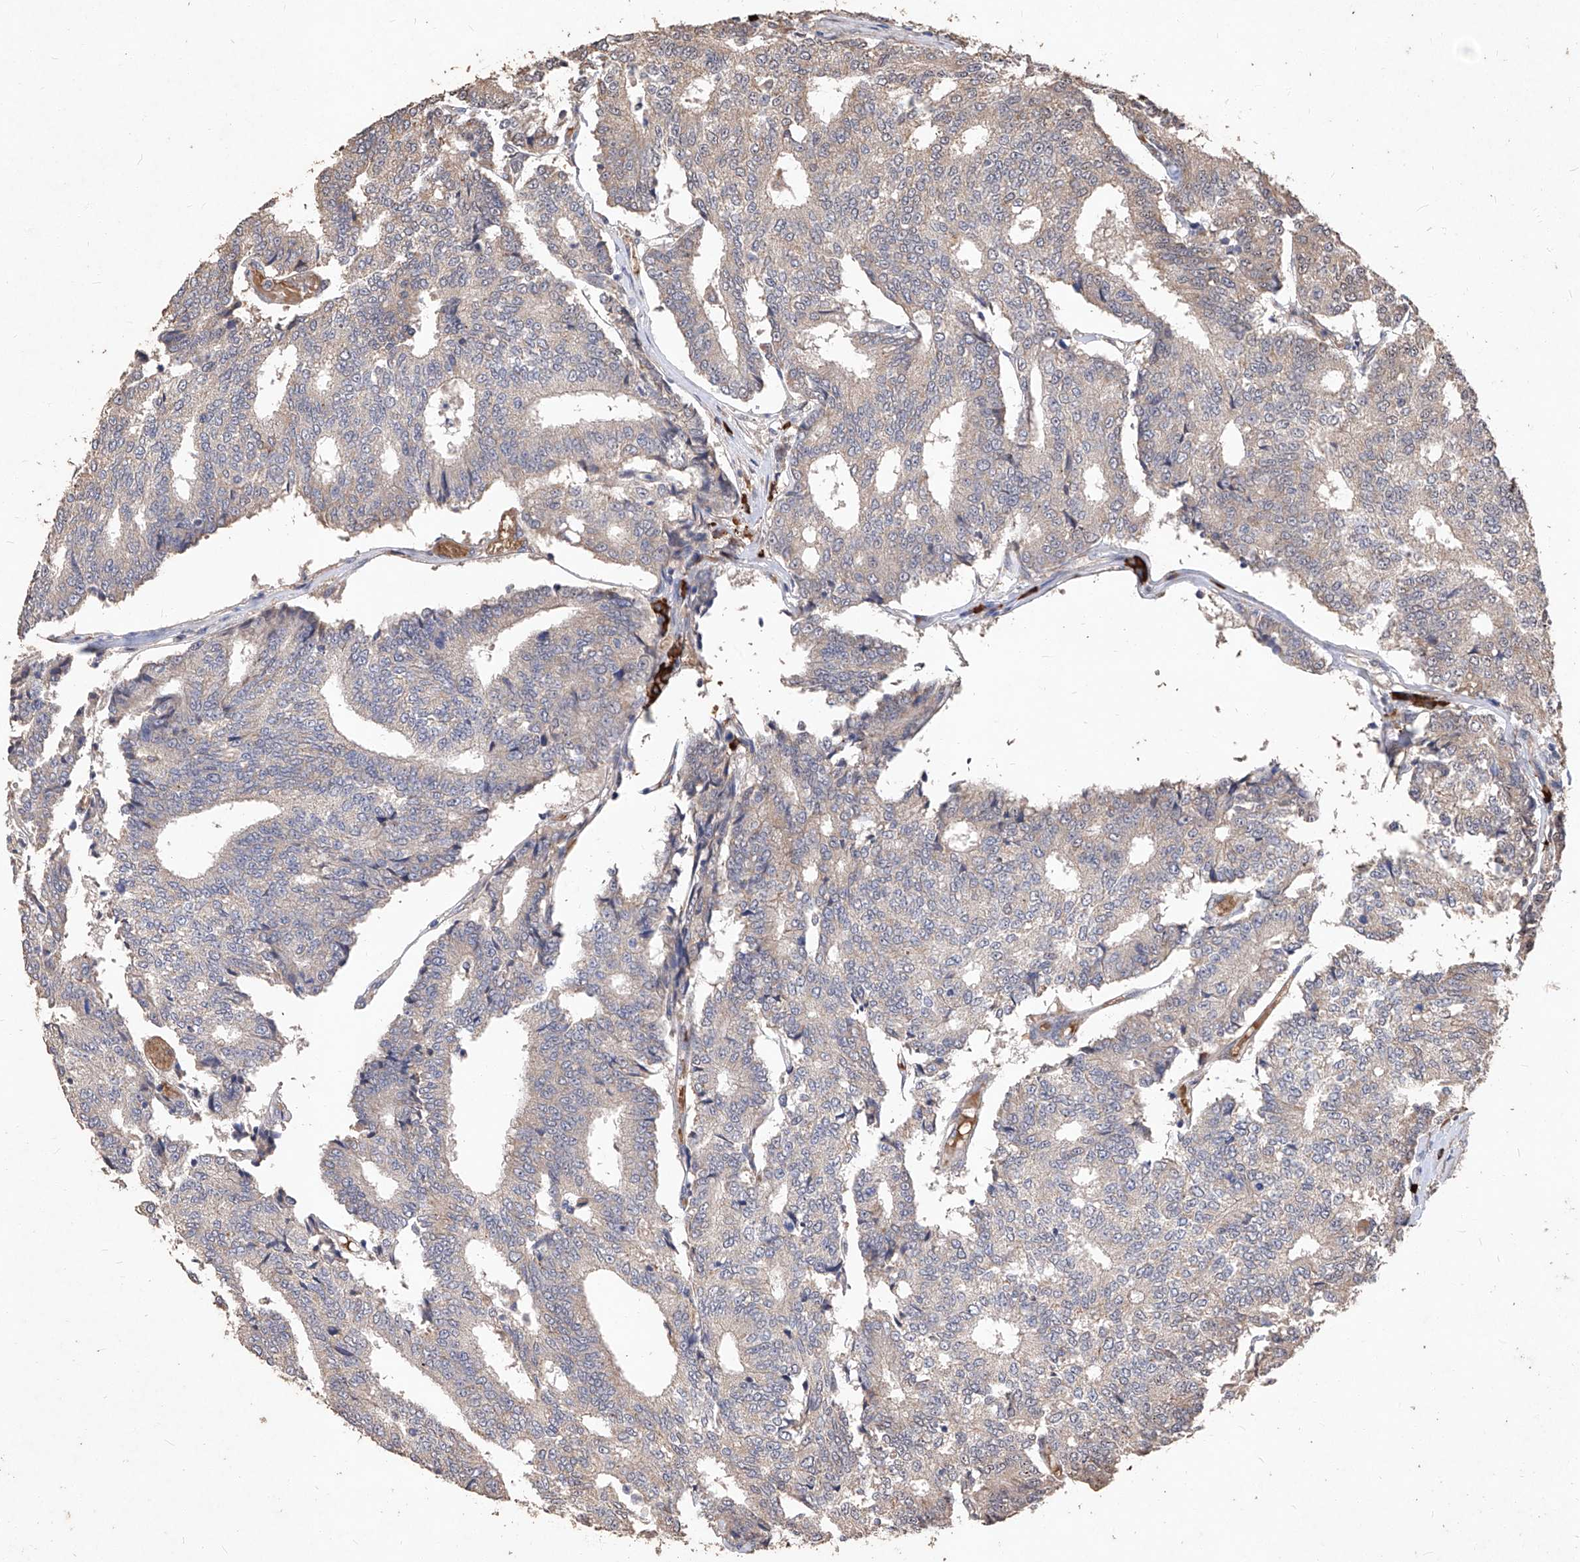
{"staining": {"intensity": "weak", "quantity": ">75%", "location": "cytoplasmic/membranous"}, "tissue": "prostate cancer", "cell_type": "Tumor cells", "image_type": "cancer", "snomed": [{"axis": "morphology", "description": "Normal tissue, NOS"}, {"axis": "morphology", "description": "Adenocarcinoma, High grade"}, {"axis": "topography", "description": "Prostate"}, {"axis": "topography", "description": "Seminal veicle"}], "caption": "Human prostate cancer (adenocarcinoma (high-grade)) stained with a brown dye demonstrates weak cytoplasmic/membranous positive positivity in approximately >75% of tumor cells.", "gene": "EML1", "patient": {"sex": "male", "age": 55}}